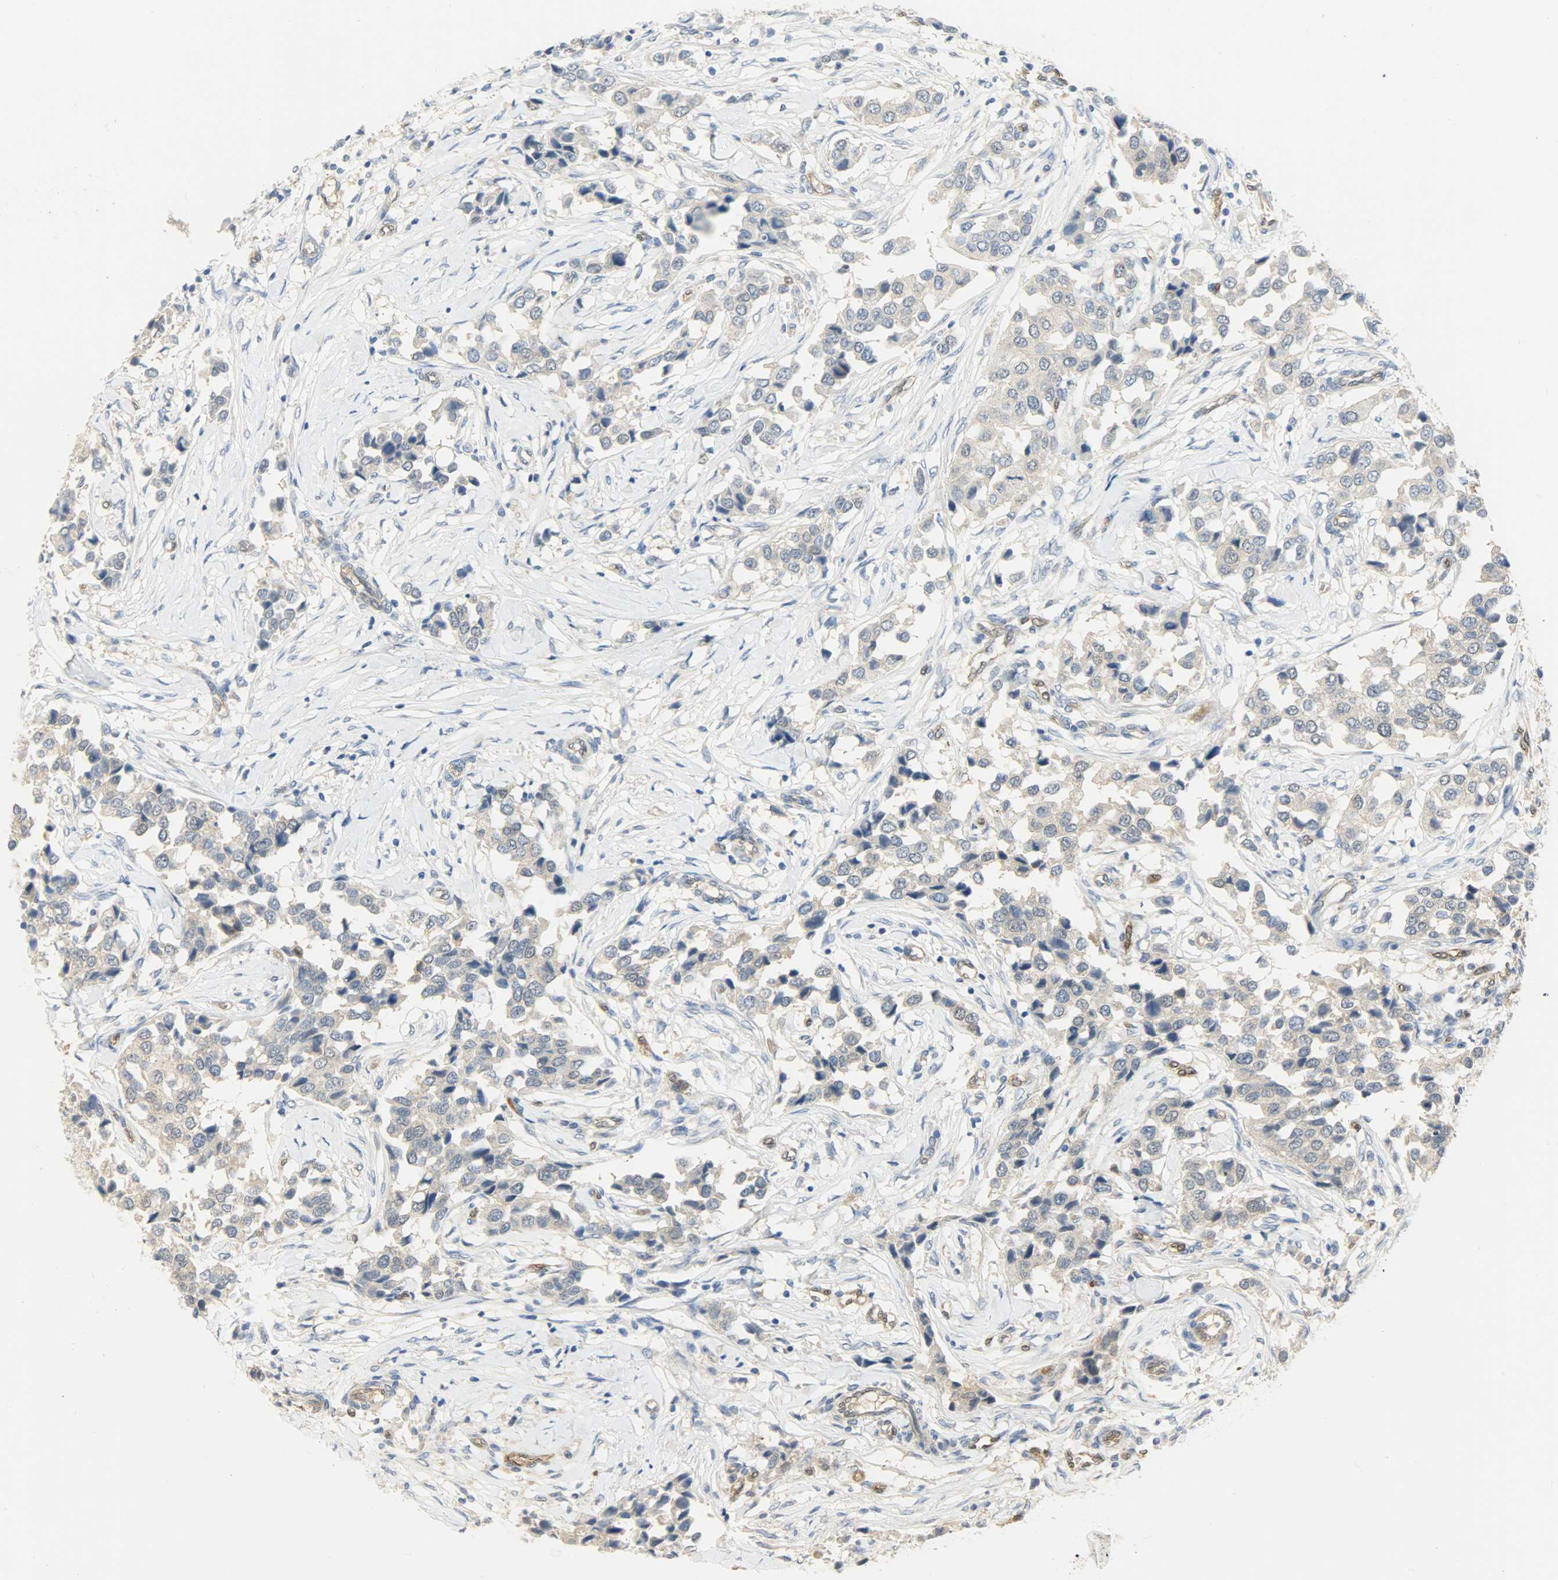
{"staining": {"intensity": "weak", "quantity": "25%-75%", "location": "cytoplasmic/membranous"}, "tissue": "breast cancer", "cell_type": "Tumor cells", "image_type": "cancer", "snomed": [{"axis": "morphology", "description": "Duct carcinoma"}, {"axis": "topography", "description": "Breast"}], "caption": "This is an image of immunohistochemistry (IHC) staining of breast cancer (invasive ductal carcinoma), which shows weak expression in the cytoplasmic/membranous of tumor cells.", "gene": "FKBP1A", "patient": {"sex": "female", "age": 80}}